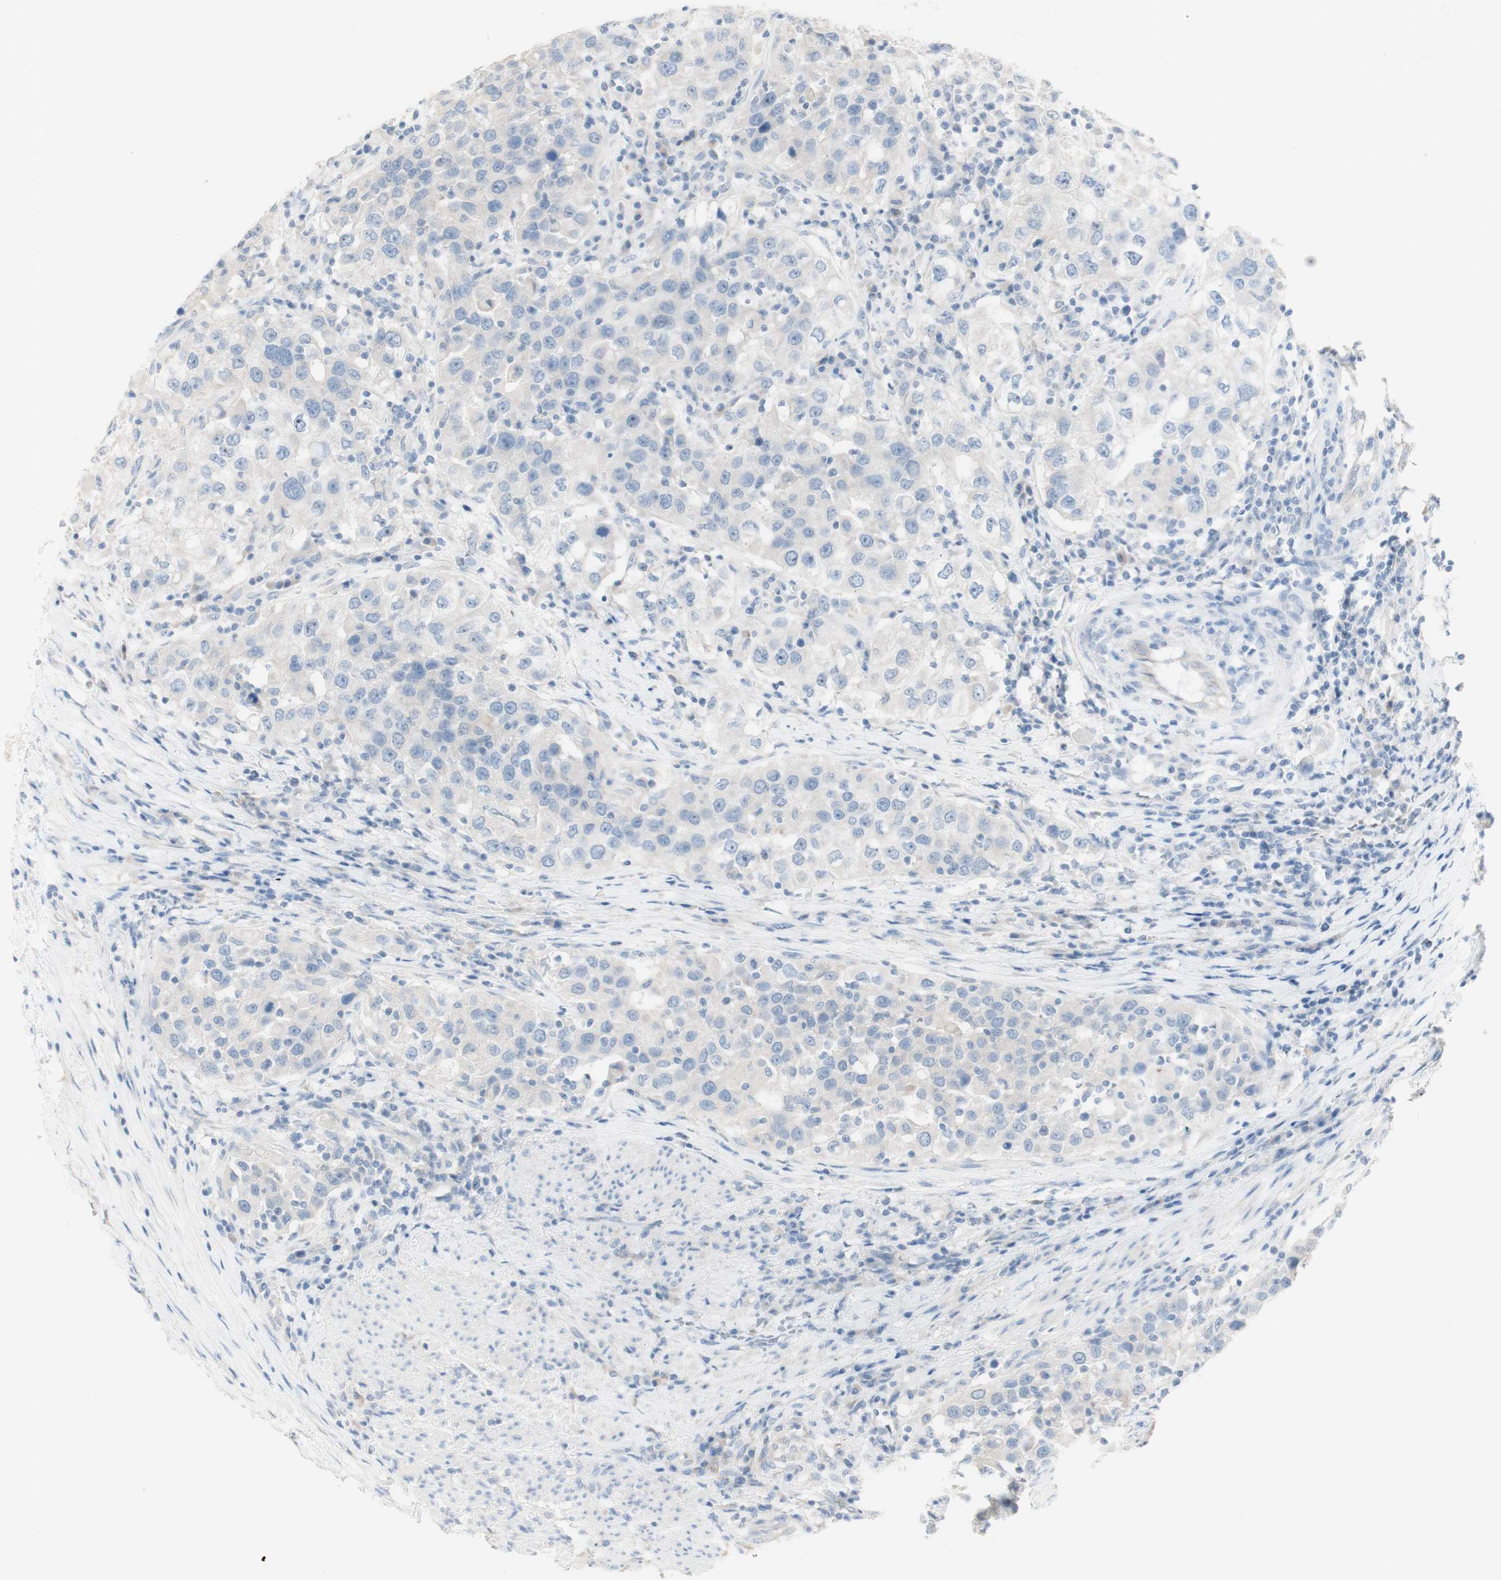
{"staining": {"intensity": "negative", "quantity": "none", "location": "none"}, "tissue": "urothelial cancer", "cell_type": "Tumor cells", "image_type": "cancer", "snomed": [{"axis": "morphology", "description": "Urothelial carcinoma, High grade"}, {"axis": "topography", "description": "Urinary bladder"}], "caption": "Micrograph shows no protein expression in tumor cells of urothelial cancer tissue.", "gene": "ART3", "patient": {"sex": "female", "age": 80}}